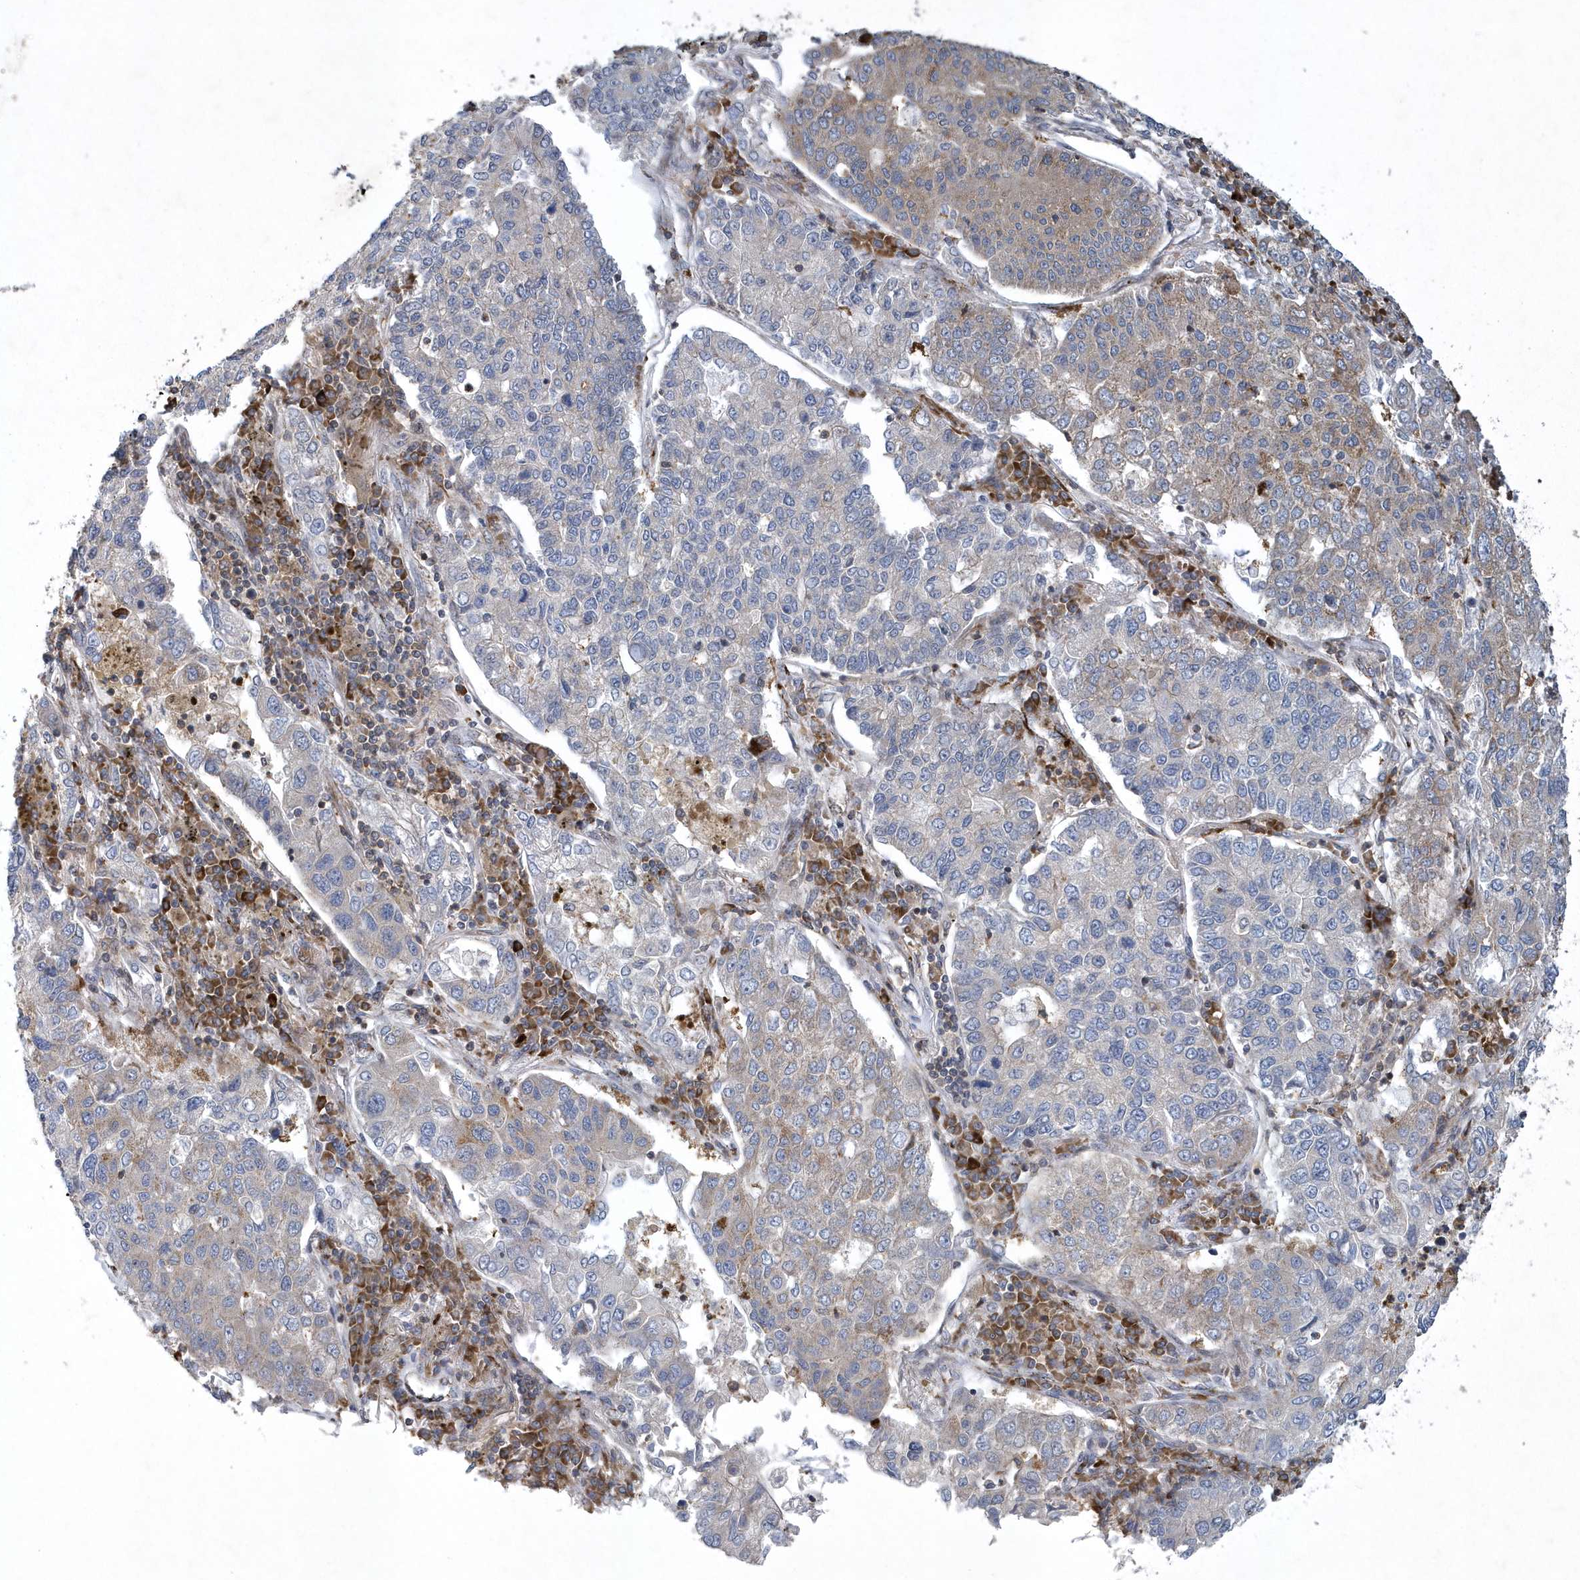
{"staining": {"intensity": "moderate", "quantity": "<25%", "location": "cytoplasmic/membranous"}, "tissue": "lung cancer", "cell_type": "Tumor cells", "image_type": "cancer", "snomed": [{"axis": "morphology", "description": "Adenocarcinoma, NOS"}, {"axis": "topography", "description": "Lung"}], "caption": "A histopathology image of lung adenocarcinoma stained for a protein reveals moderate cytoplasmic/membranous brown staining in tumor cells.", "gene": "N4BP2", "patient": {"sex": "male", "age": 49}}